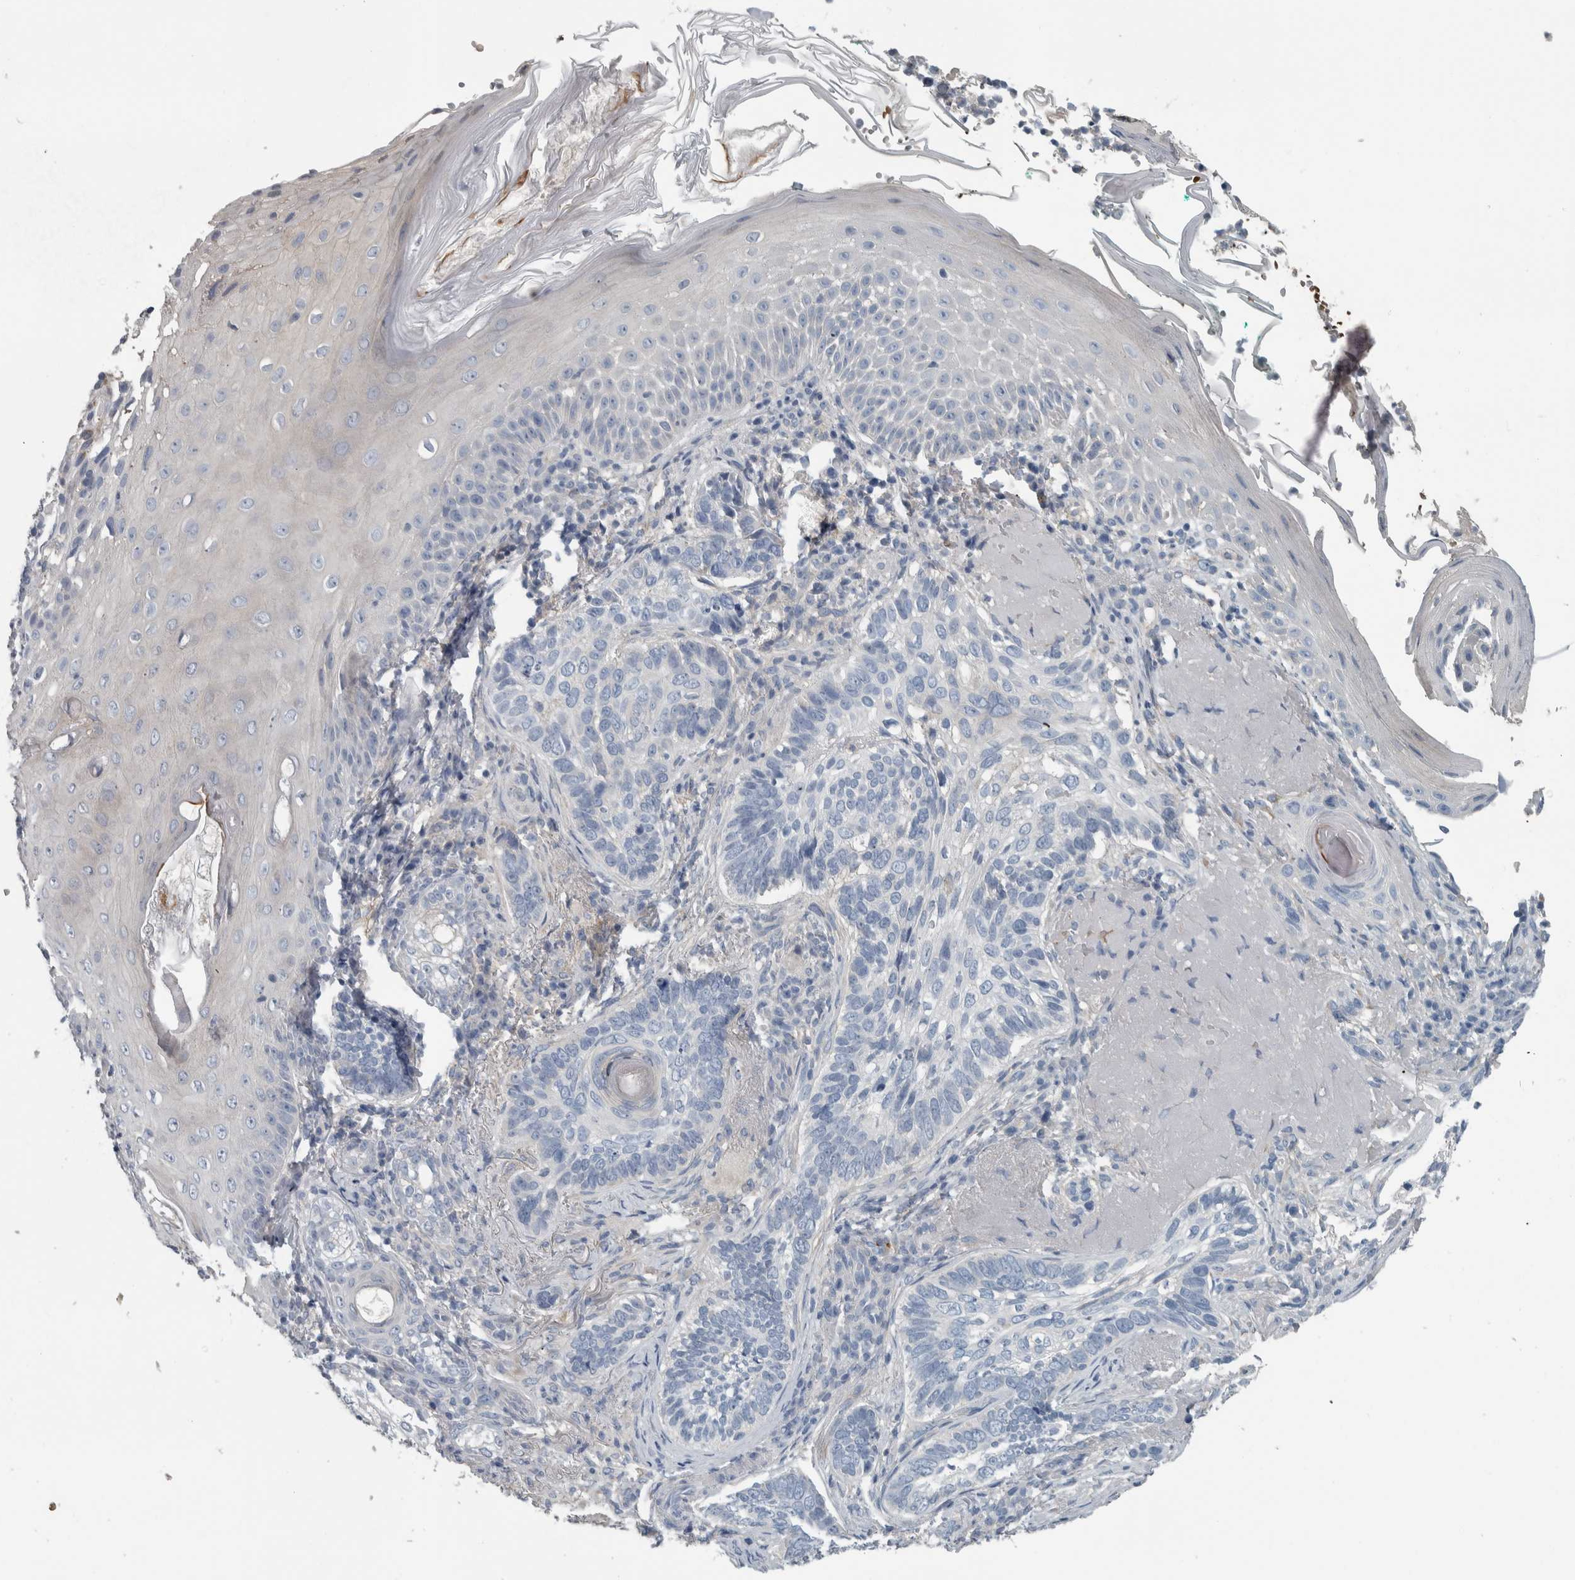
{"staining": {"intensity": "negative", "quantity": "none", "location": "none"}, "tissue": "skin cancer", "cell_type": "Tumor cells", "image_type": "cancer", "snomed": [{"axis": "morphology", "description": "Basal cell carcinoma"}, {"axis": "topography", "description": "Skin"}], "caption": "High power microscopy histopathology image of an IHC image of skin cancer, revealing no significant expression in tumor cells.", "gene": "SH3GL2", "patient": {"sex": "male", "age": 61}}